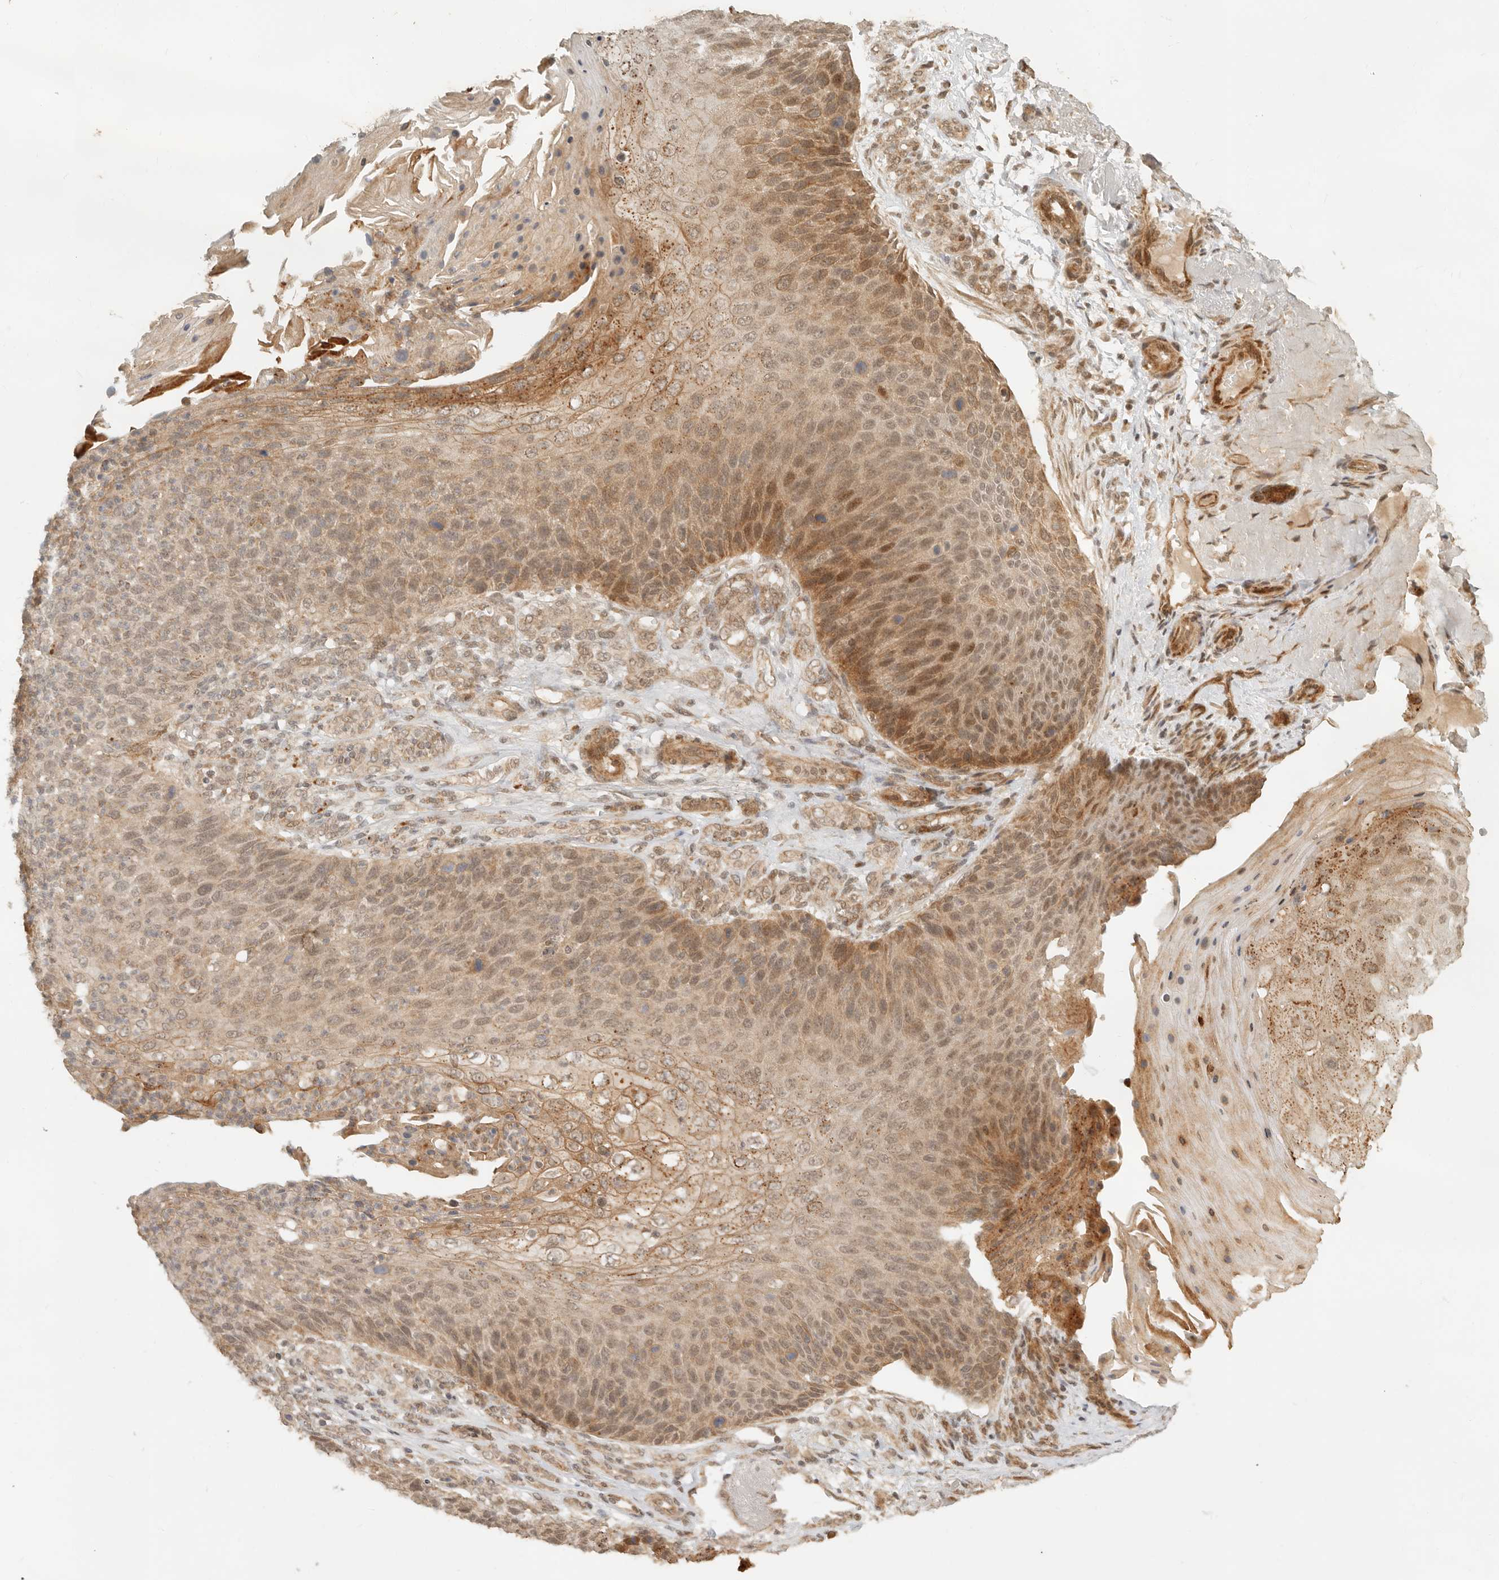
{"staining": {"intensity": "moderate", "quantity": ">75%", "location": "cytoplasmic/membranous"}, "tissue": "skin cancer", "cell_type": "Tumor cells", "image_type": "cancer", "snomed": [{"axis": "morphology", "description": "Squamous cell carcinoma, NOS"}, {"axis": "topography", "description": "Skin"}], "caption": "Immunohistochemical staining of human skin squamous cell carcinoma exhibits medium levels of moderate cytoplasmic/membranous protein positivity in approximately >75% of tumor cells.", "gene": "BAALC", "patient": {"sex": "female", "age": 88}}